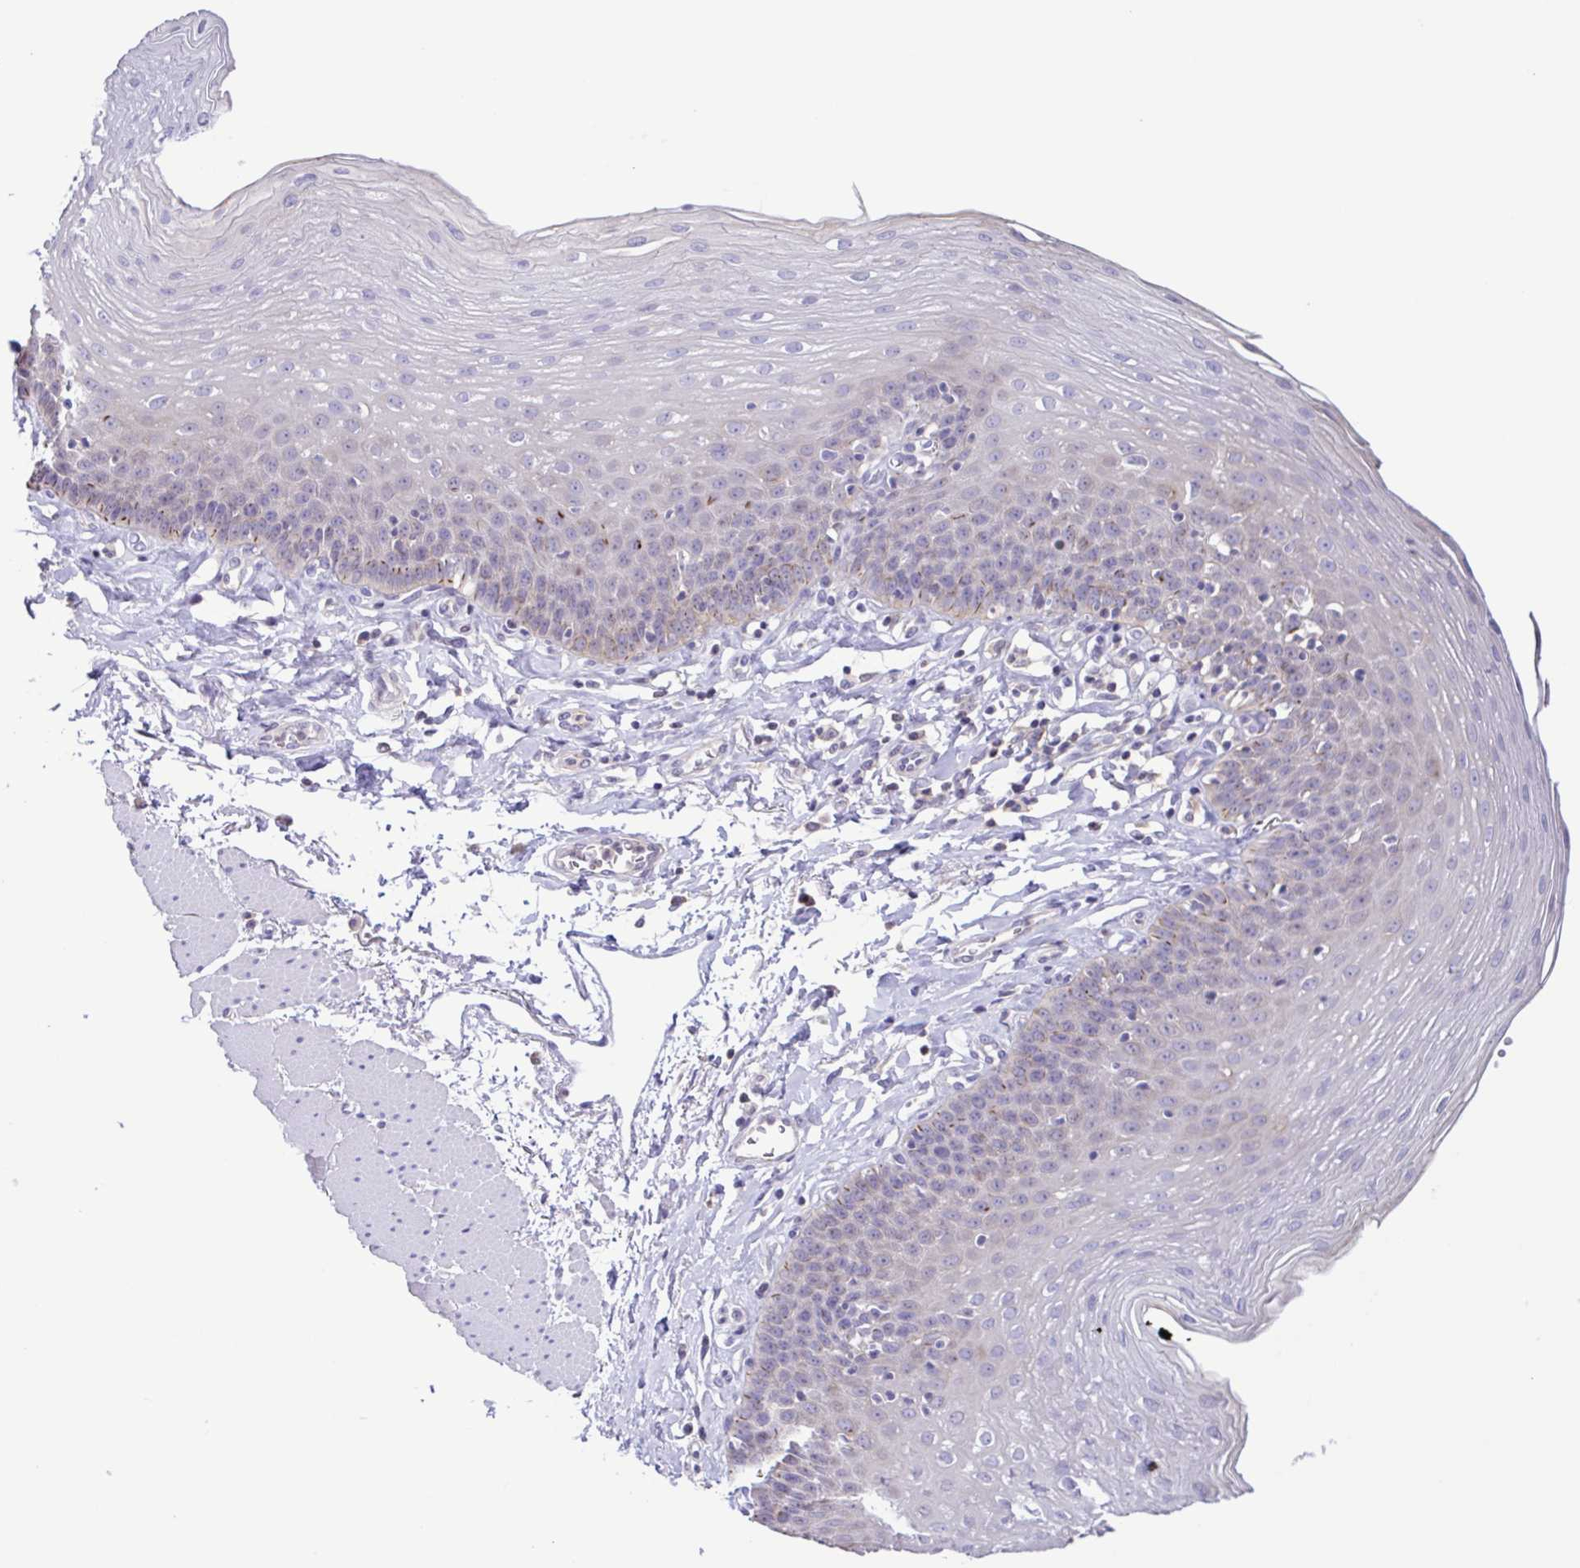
{"staining": {"intensity": "negative", "quantity": "none", "location": "none"}, "tissue": "esophagus", "cell_type": "Squamous epithelial cells", "image_type": "normal", "snomed": [{"axis": "morphology", "description": "Normal tissue, NOS"}, {"axis": "topography", "description": "Esophagus"}], "caption": "This is an IHC image of benign esophagus. There is no expression in squamous epithelial cells.", "gene": "CYP17A1", "patient": {"sex": "female", "age": 81}}